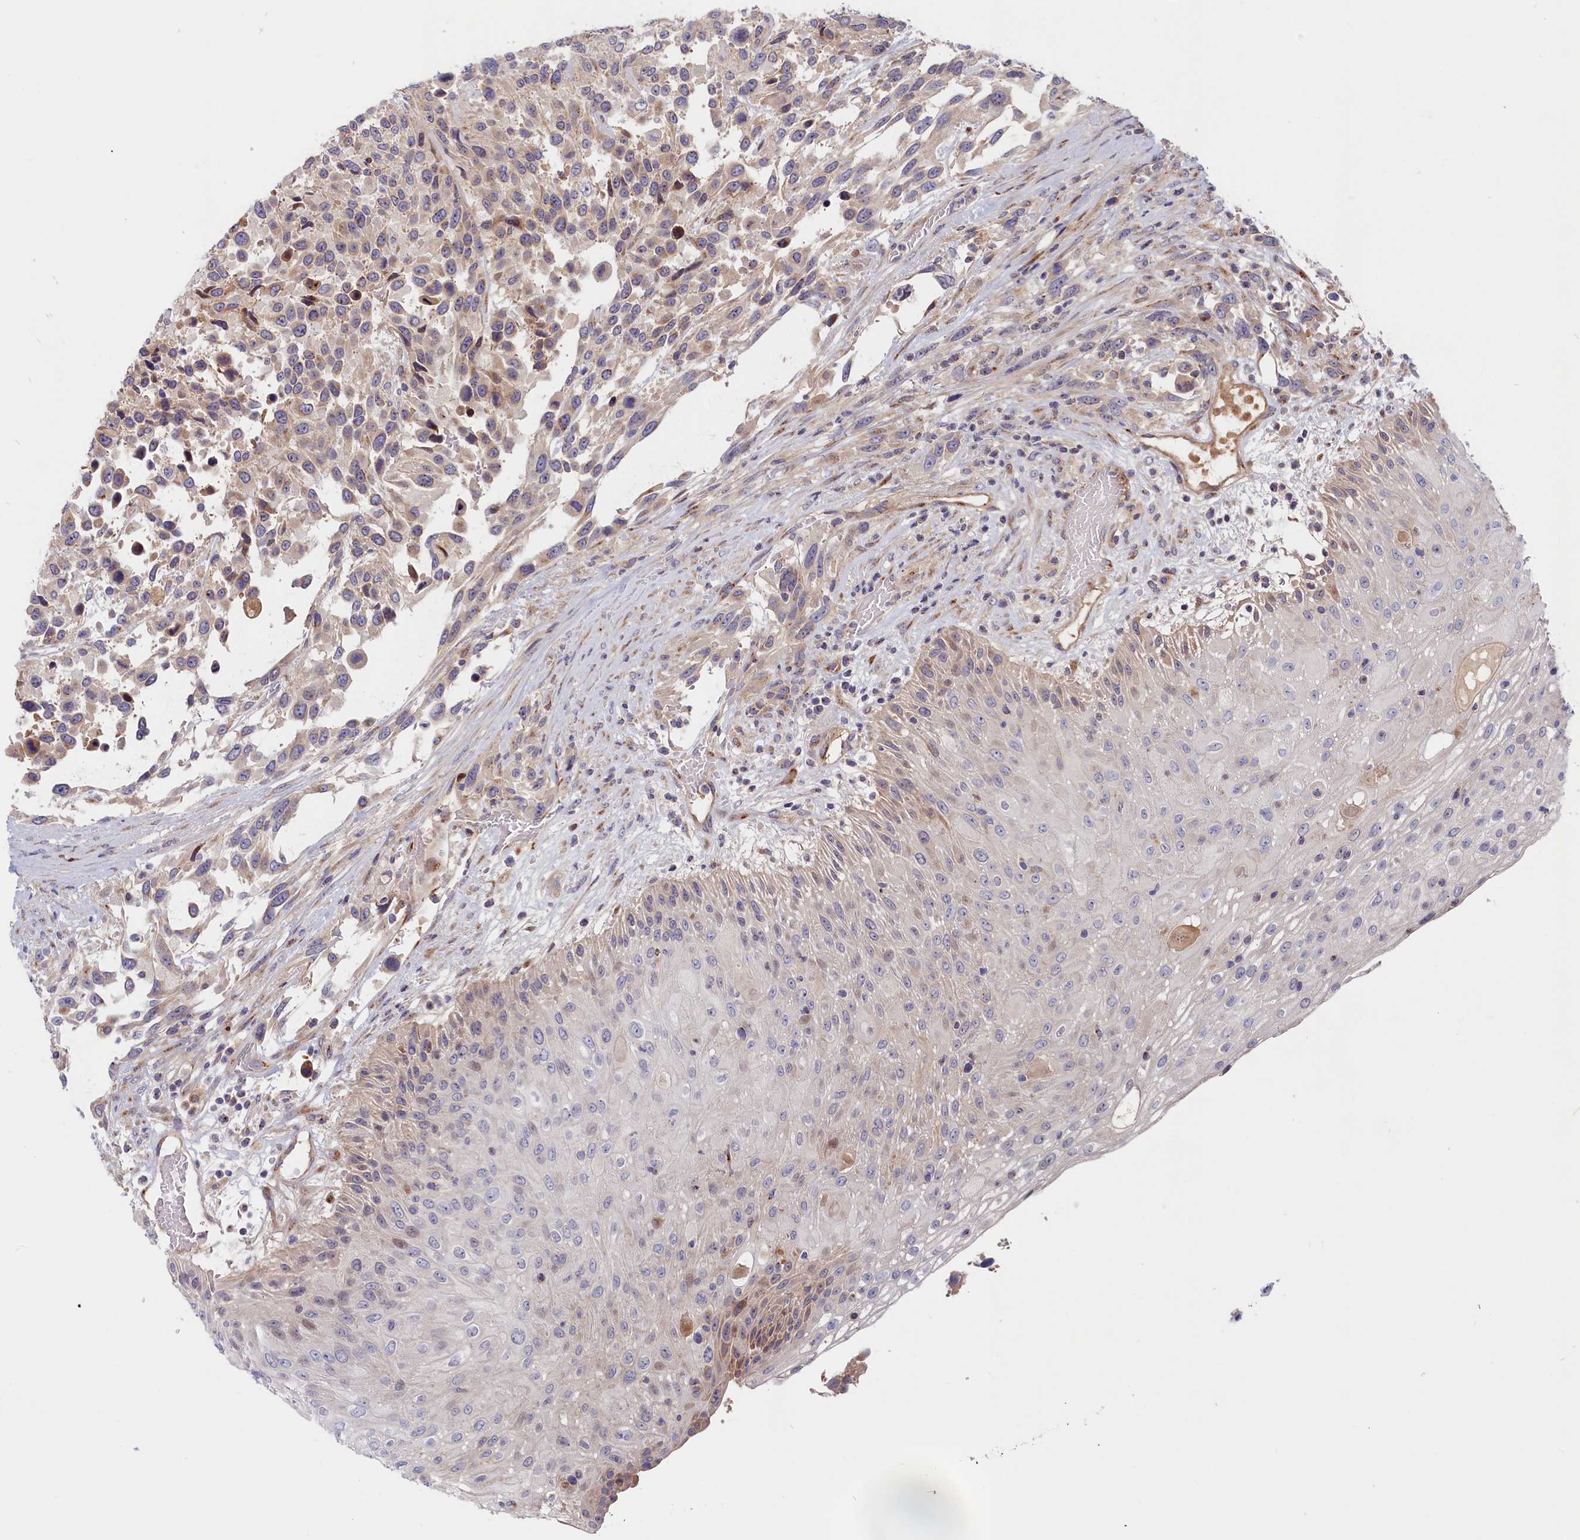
{"staining": {"intensity": "negative", "quantity": "none", "location": "none"}, "tissue": "urothelial cancer", "cell_type": "Tumor cells", "image_type": "cancer", "snomed": [{"axis": "morphology", "description": "Urothelial carcinoma, High grade"}, {"axis": "topography", "description": "Urinary bladder"}], "caption": "The image exhibits no significant staining in tumor cells of high-grade urothelial carcinoma. (DAB immunohistochemistry (IHC), high magnification).", "gene": "CHST12", "patient": {"sex": "female", "age": 70}}